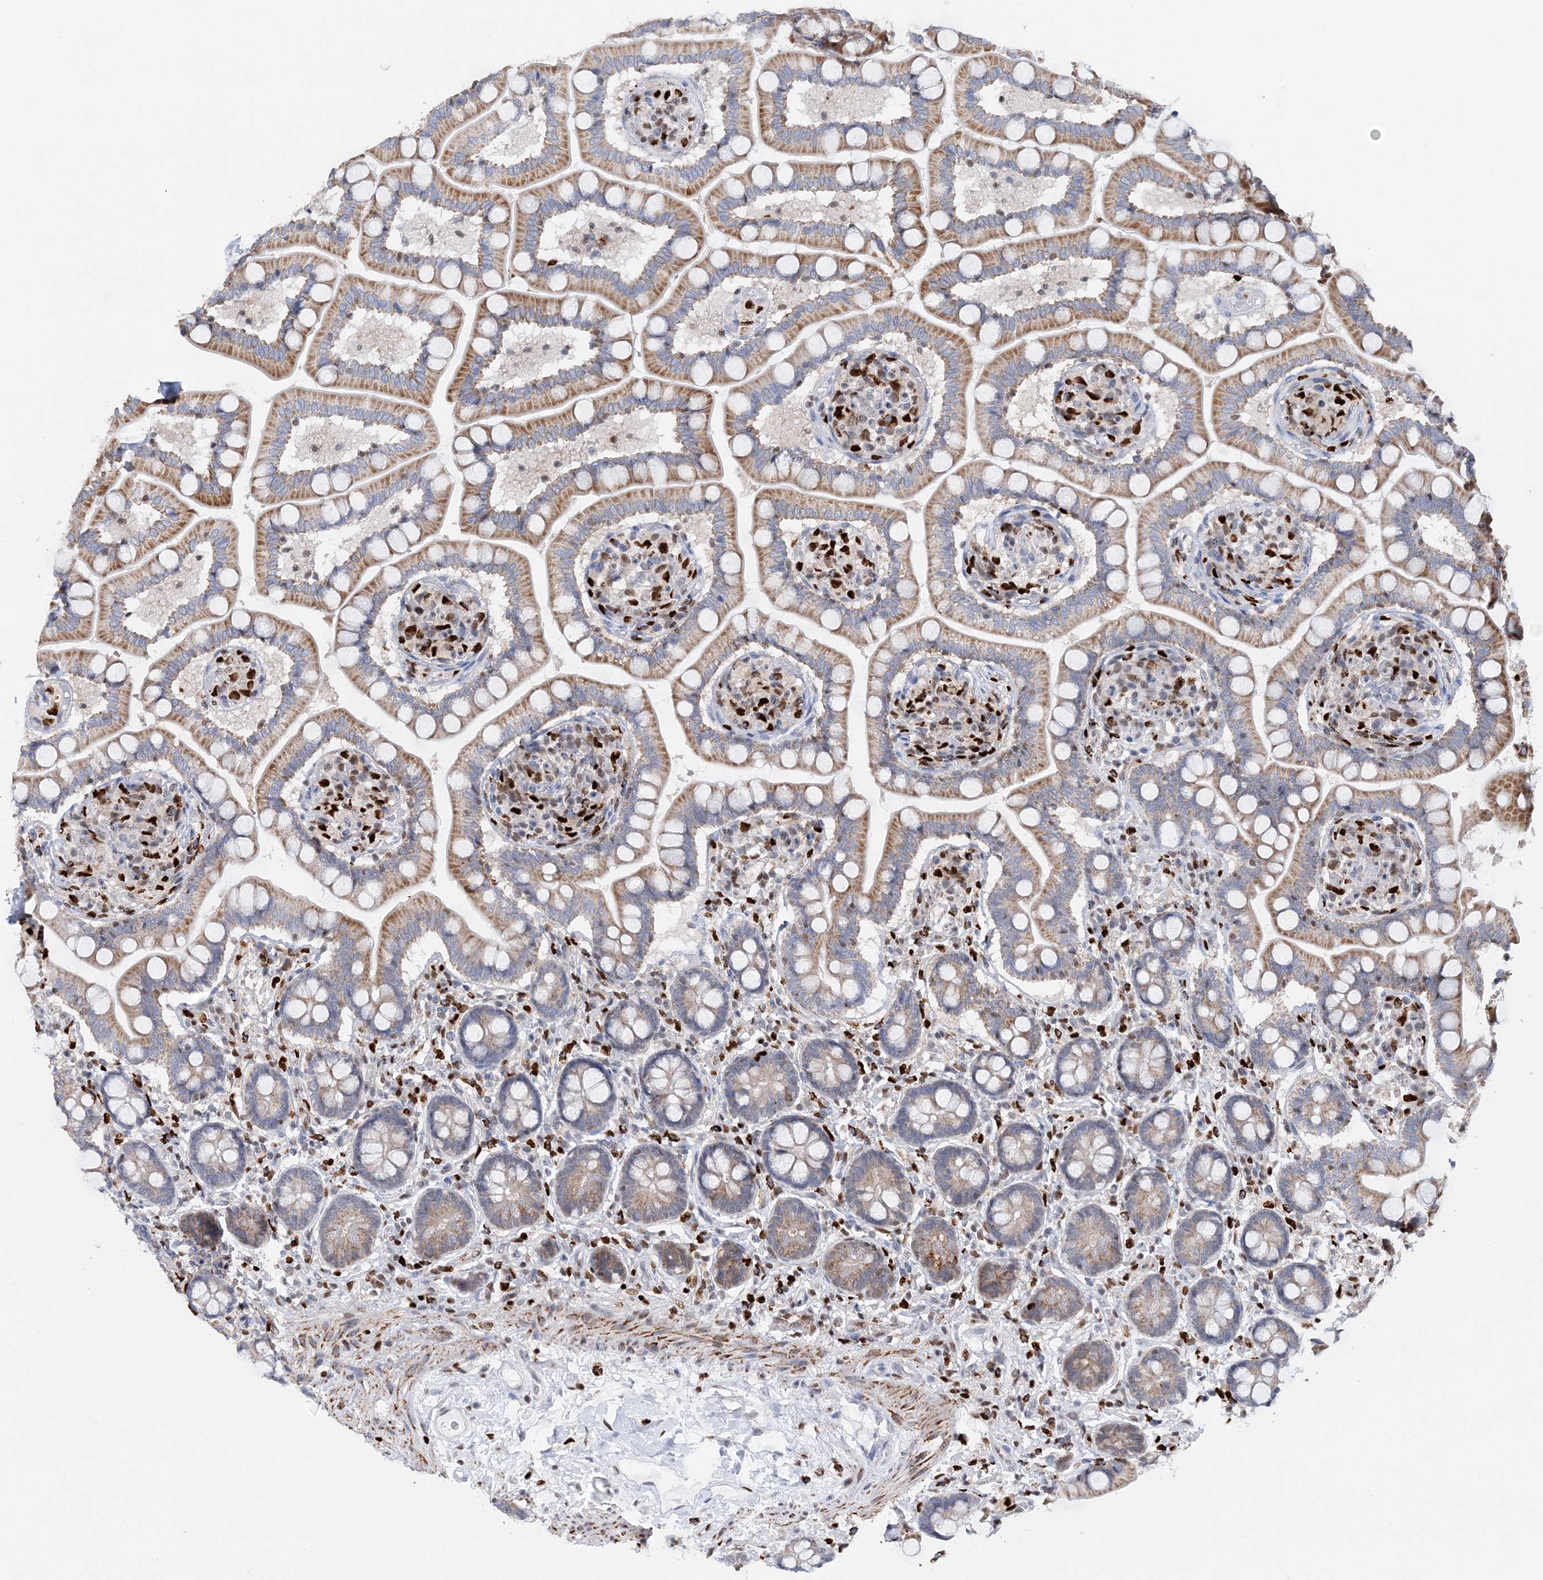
{"staining": {"intensity": "strong", "quantity": "25%-75%", "location": "cytoplasmic/membranous"}, "tissue": "small intestine", "cell_type": "Glandular cells", "image_type": "normal", "snomed": [{"axis": "morphology", "description": "Normal tissue, NOS"}, {"axis": "topography", "description": "Small intestine"}], "caption": "Immunohistochemical staining of normal small intestine demonstrates high levels of strong cytoplasmic/membranous expression in approximately 25%-75% of glandular cells.", "gene": "NIT2", "patient": {"sex": "female", "age": 64}}